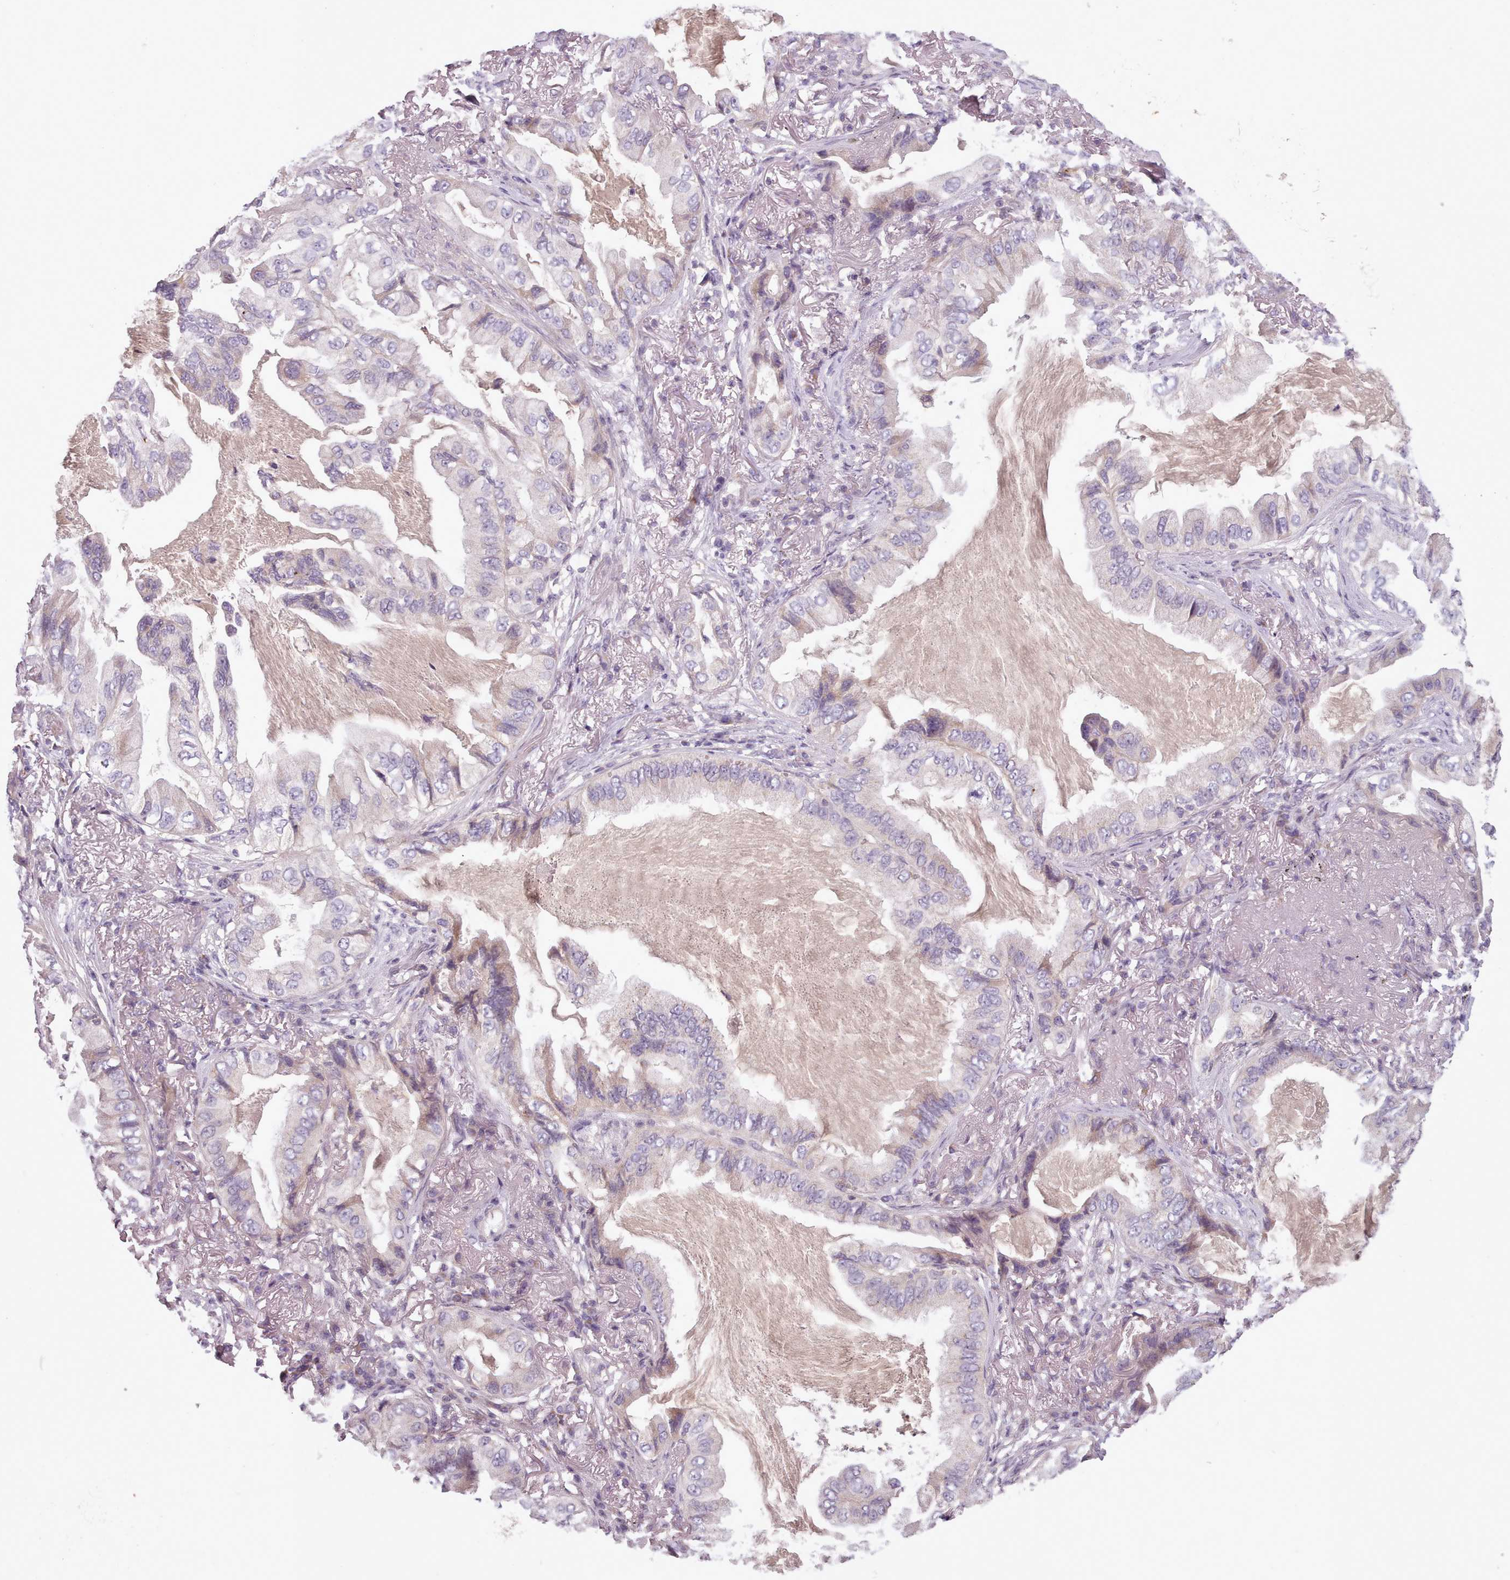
{"staining": {"intensity": "negative", "quantity": "none", "location": "none"}, "tissue": "lung cancer", "cell_type": "Tumor cells", "image_type": "cancer", "snomed": [{"axis": "morphology", "description": "Adenocarcinoma, NOS"}, {"axis": "topography", "description": "Lung"}], "caption": "The immunohistochemistry (IHC) histopathology image has no significant positivity in tumor cells of lung adenocarcinoma tissue. (Stains: DAB immunohistochemistry with hematoxylin counter stain, Microscopy: brightfield microscopy at high magnification).", "gene": "LAPTM5", "patient": {"sex": "female", "age": 69}}